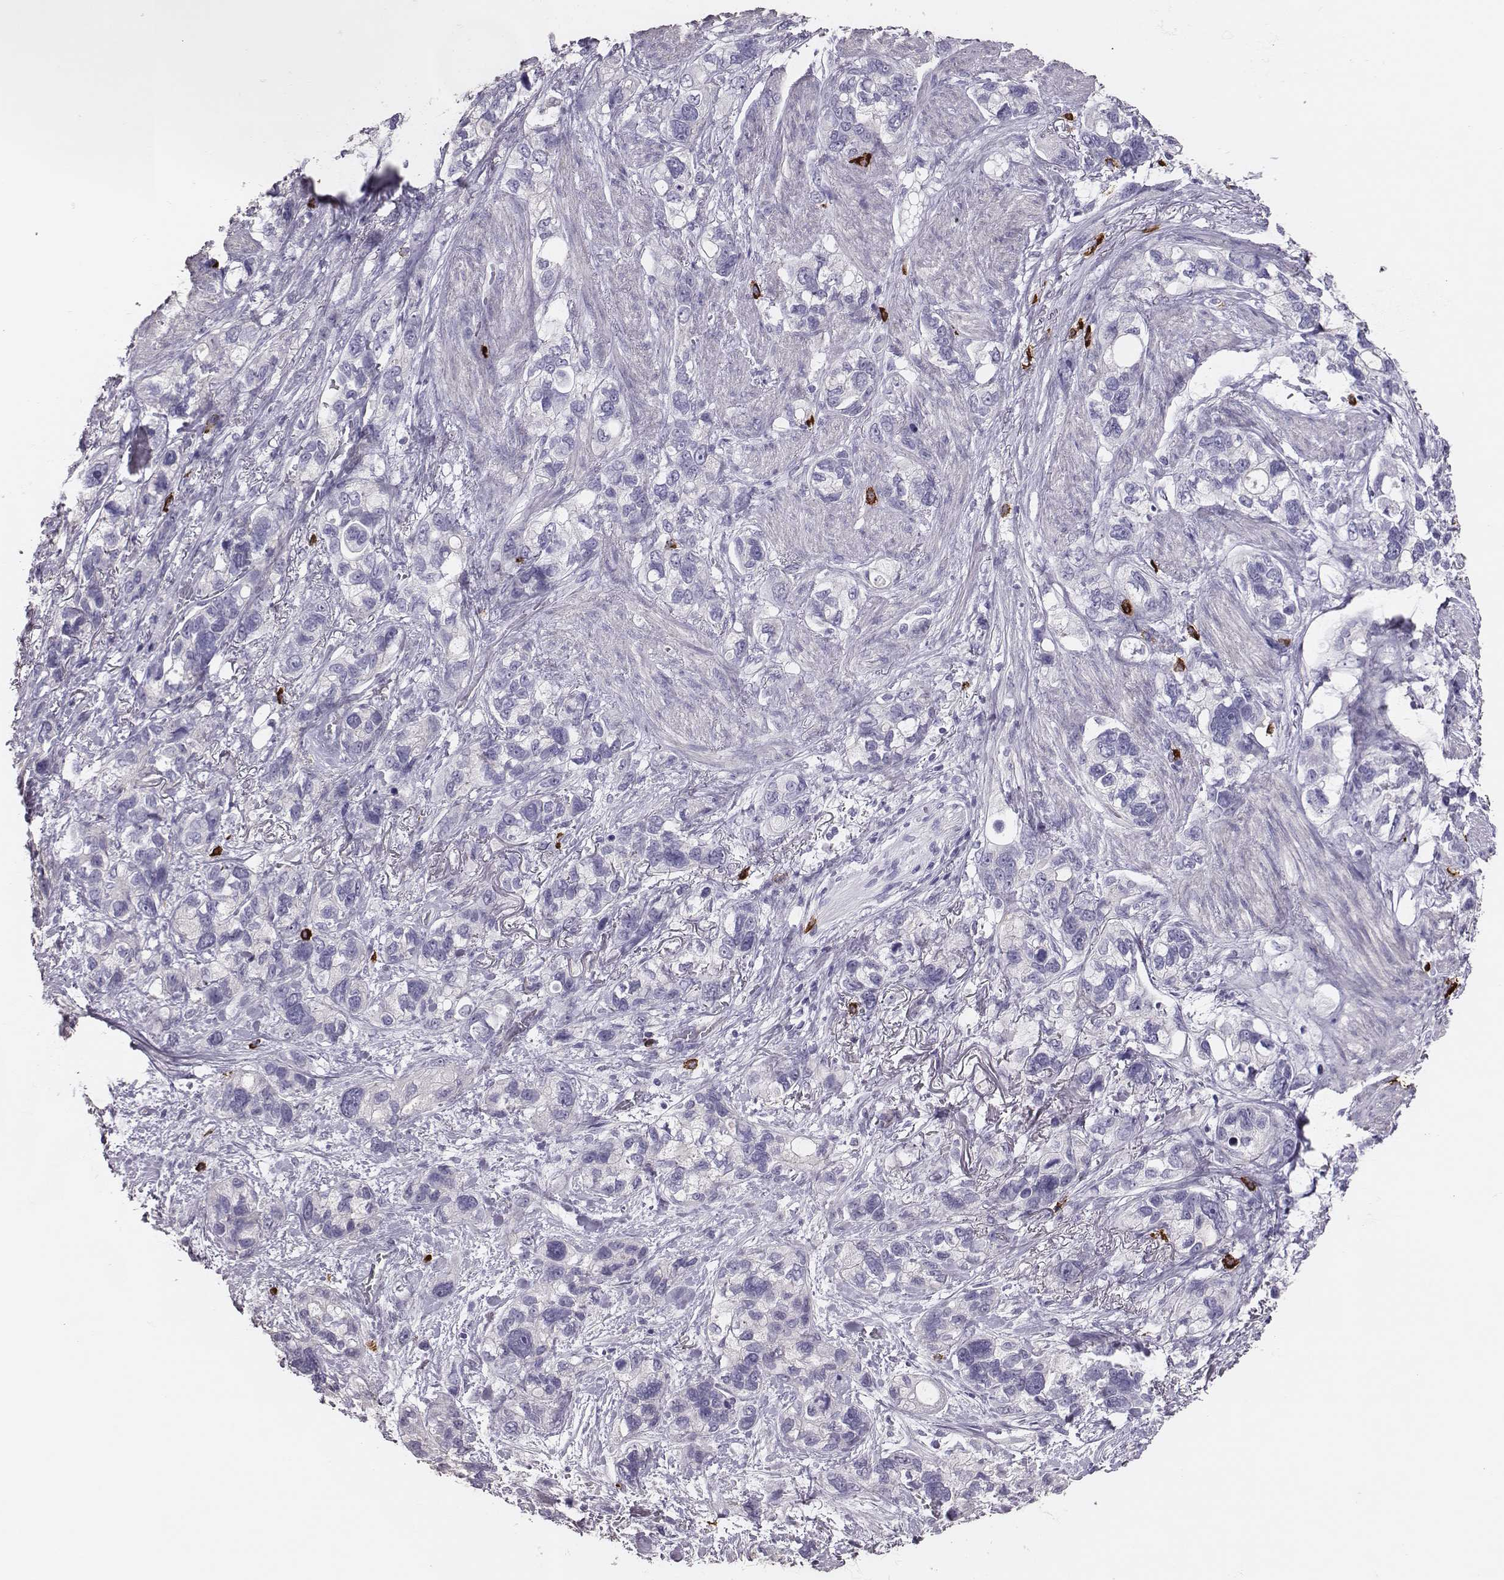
{"staining": {"intensity": "negative", "quantity": "none", "location": "none"}, "tissue": "stomach cancer", "cell_type": "Tumor cells", "image_type": "cancer", "snomed": [{"axis": "morphology", "description": "Adenocarcinoma, NOS"}, {"axis": "topography", "description": "Stomach, upper"}], "caption": "A micrograph of human stomach cancer (adenocarcinoma) is negative for staining in tumor cells. (Brightfield microscopy of DAB IHC at high magnification).", "gene": "P2RY10", "patient": {"sex": "female", "age": 81}}